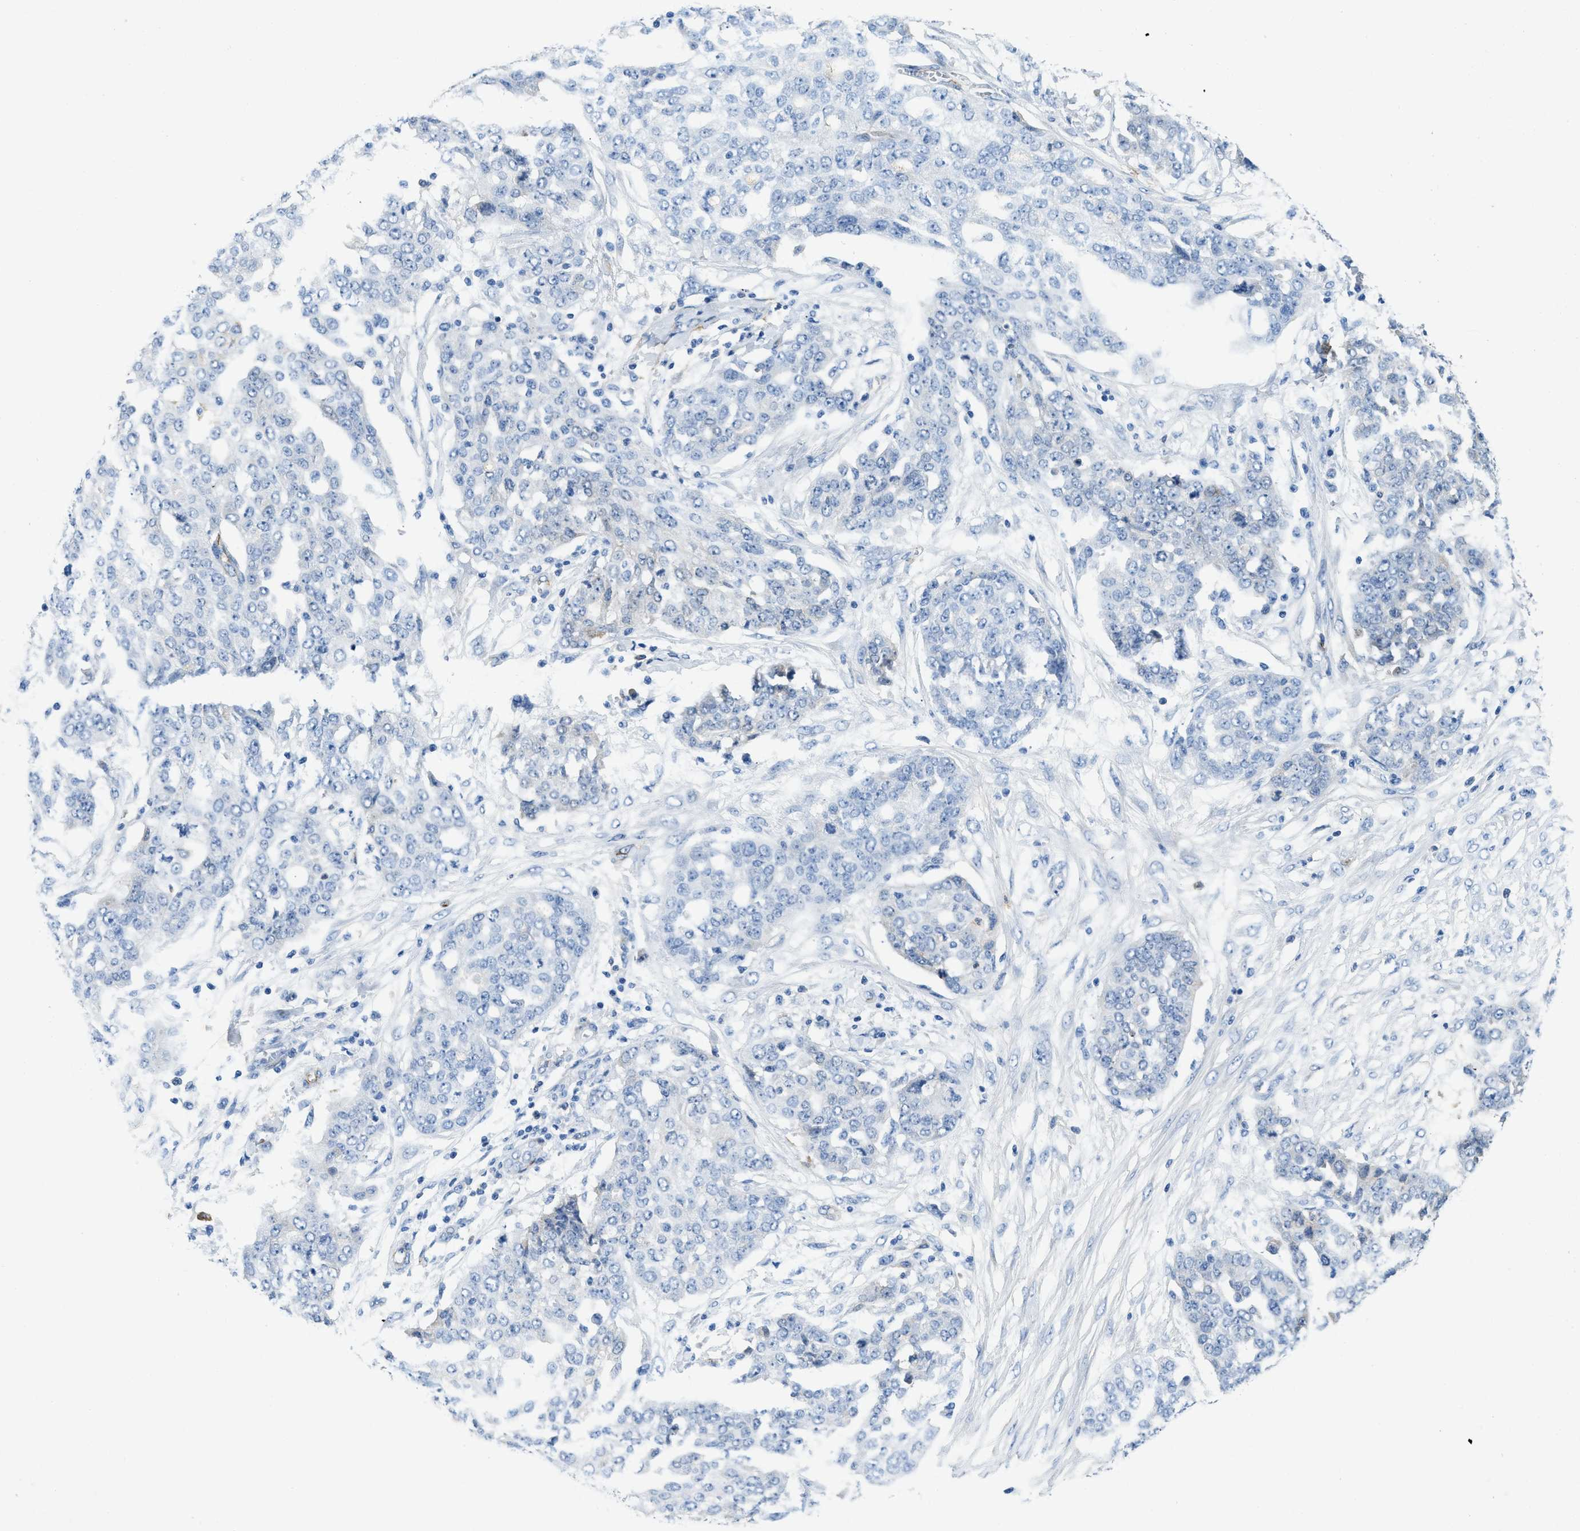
{"staining": {"intensity": "negative", "quantity": "none", "location": "none"}, "tissue": "ovarian cancer", "cell_type": "Tumor cells", "image_type": "cancer", "snomed": [{"axis": "morphology", "description": "Cystadenocarcinoma, serous, NOS"}, {"axis": "topography", "description": "Soft tissue"}, {"axis": "topography", "description": "Ovary"}], "caption": "IHC histopathology image of ovarian cancer stained for a protein (brown), which shows no staining in tumor cells.", "gene": "SPEG", "patient": {"sex": "female", "age": 57}}